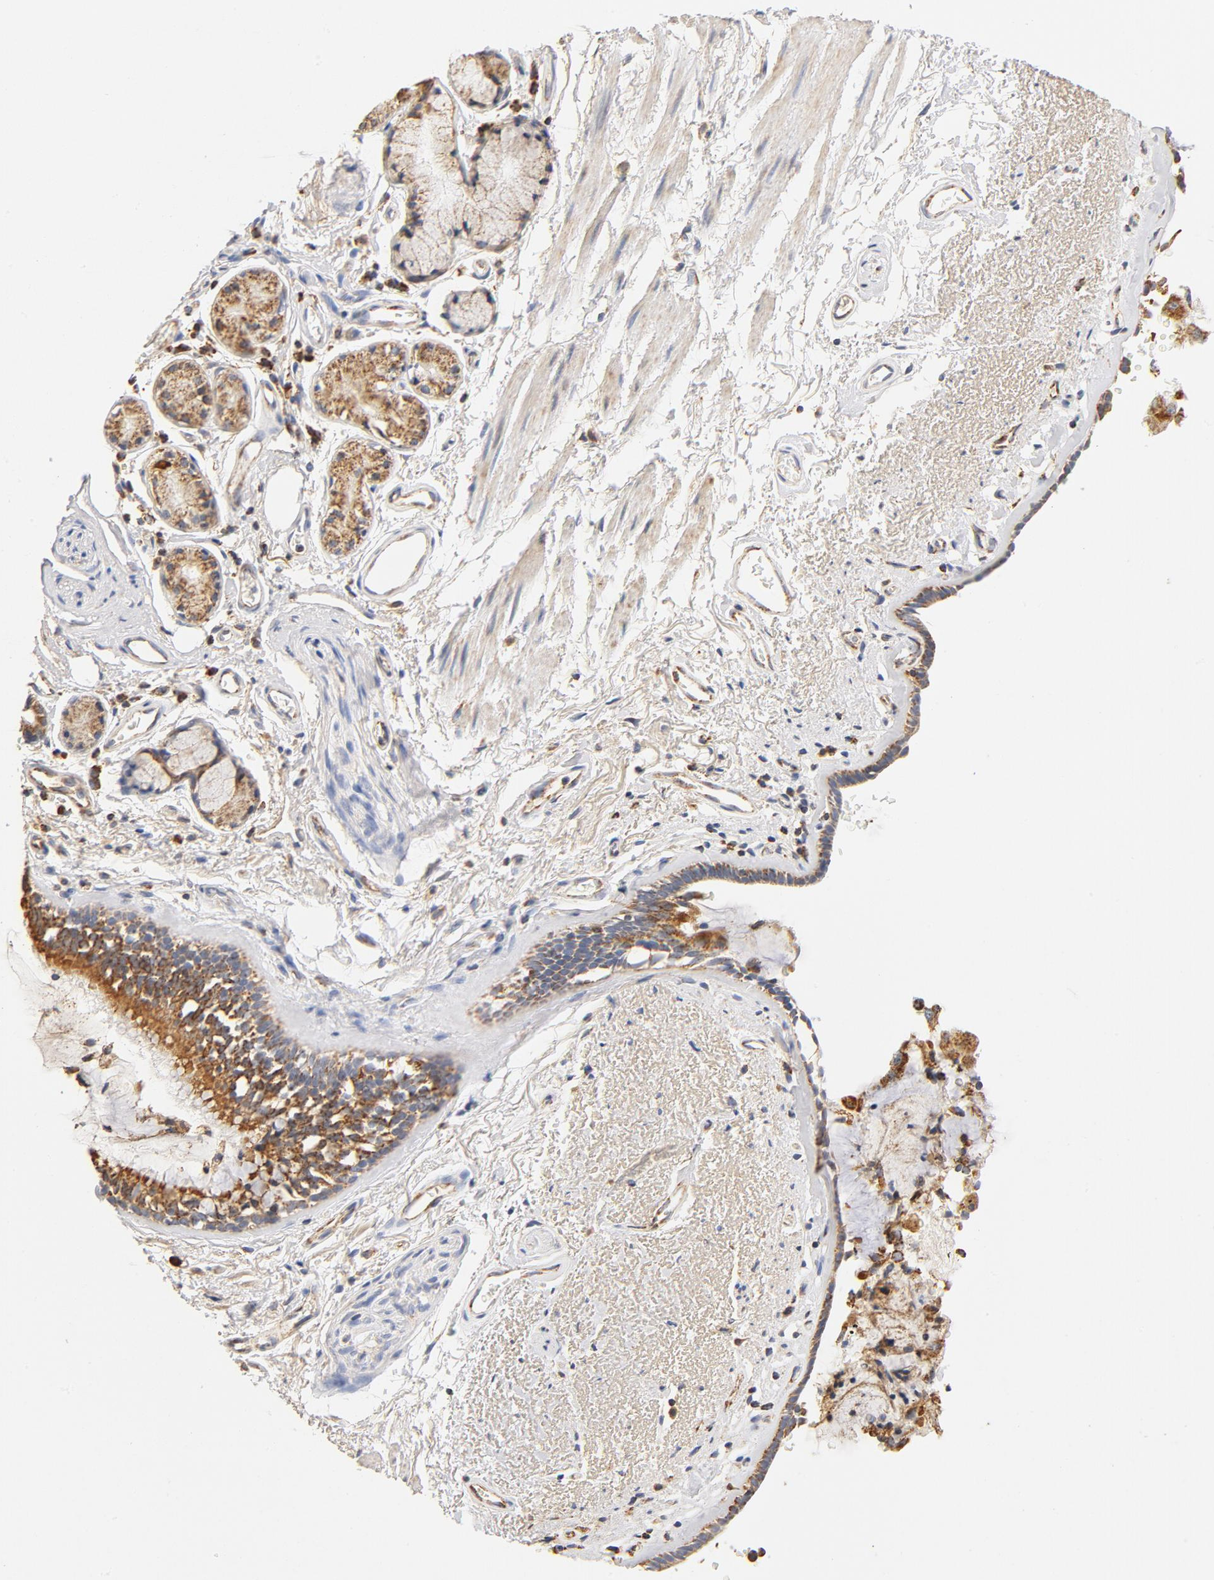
{"staining": {"intensity": "strong", "quantity": ">75%", "location": "cytoplasmic/membranous"}, "tissue": "bronchus", "cell_type": "Respiratory epithelial cells", "image_type": "normal", "snomed": [{"axis": "morphology", "description": "Normal tissue, NOS"}, {"axis": "morphology", "description": "Adenocarcinoma, NOS"}, {"axis": "topography", "description": "Bronchus"}, {"axis": "topography", "description": "Lung"}], "caption": "A photomicrograph of bronchus stained for a protein reveals strong cytoplasmic/membranous brown staining in respiratory epithelial cells. The staining was performed using DAB (3,3'-diaminobenzidine) to visualize the protein expression in brown, while the nuclei were stained in blue with hematoxylin (Magnification: 20x).", "gene": "COX4I1", "patient": {"sex": "male", "age": 71}}